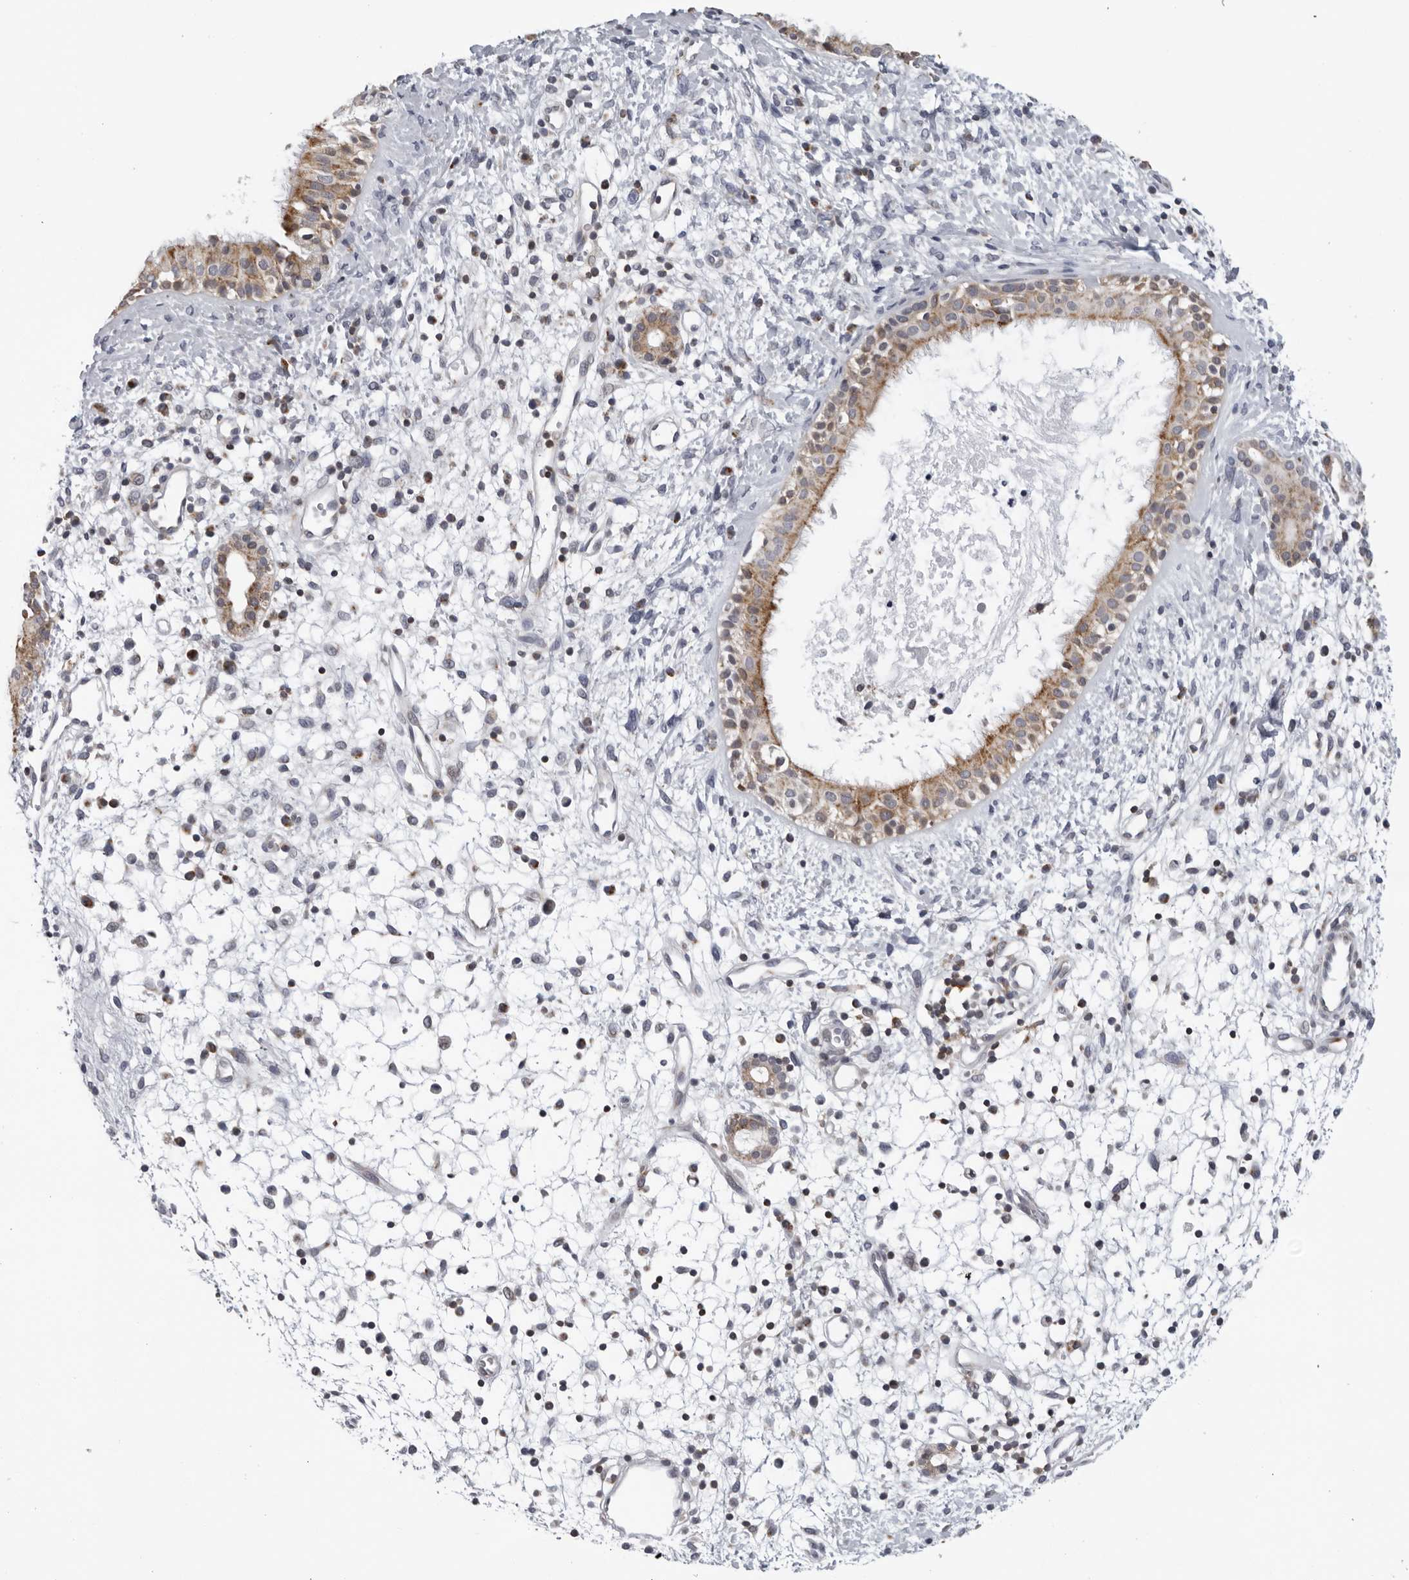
{"staining": {"intensity": "moderate", "quantity": ">75%", "location": "cytoplasmic/membranous"}, "tissue": "nasopharynx", "cell_type": "Respiratory epithelial cells", "image_type": "normal", "snomed": [{"axis": "morphology", "description": "Normal tissue, NOS"}, {"axis": "topography", "description": "Nasopharynx"}], "caption": "Protein staining displays moderate cytoplasmic/membranous staining in approximately >75% of respiratory epithelial cells in unremarkable nasopharynx. The protein of interest is stained brown, and the nuclei are stained in blue (DAB IHC with brightfield microscopy, high magnification).", "gene": "CPT2", "patient": {"sex": "male", "age": 22}}